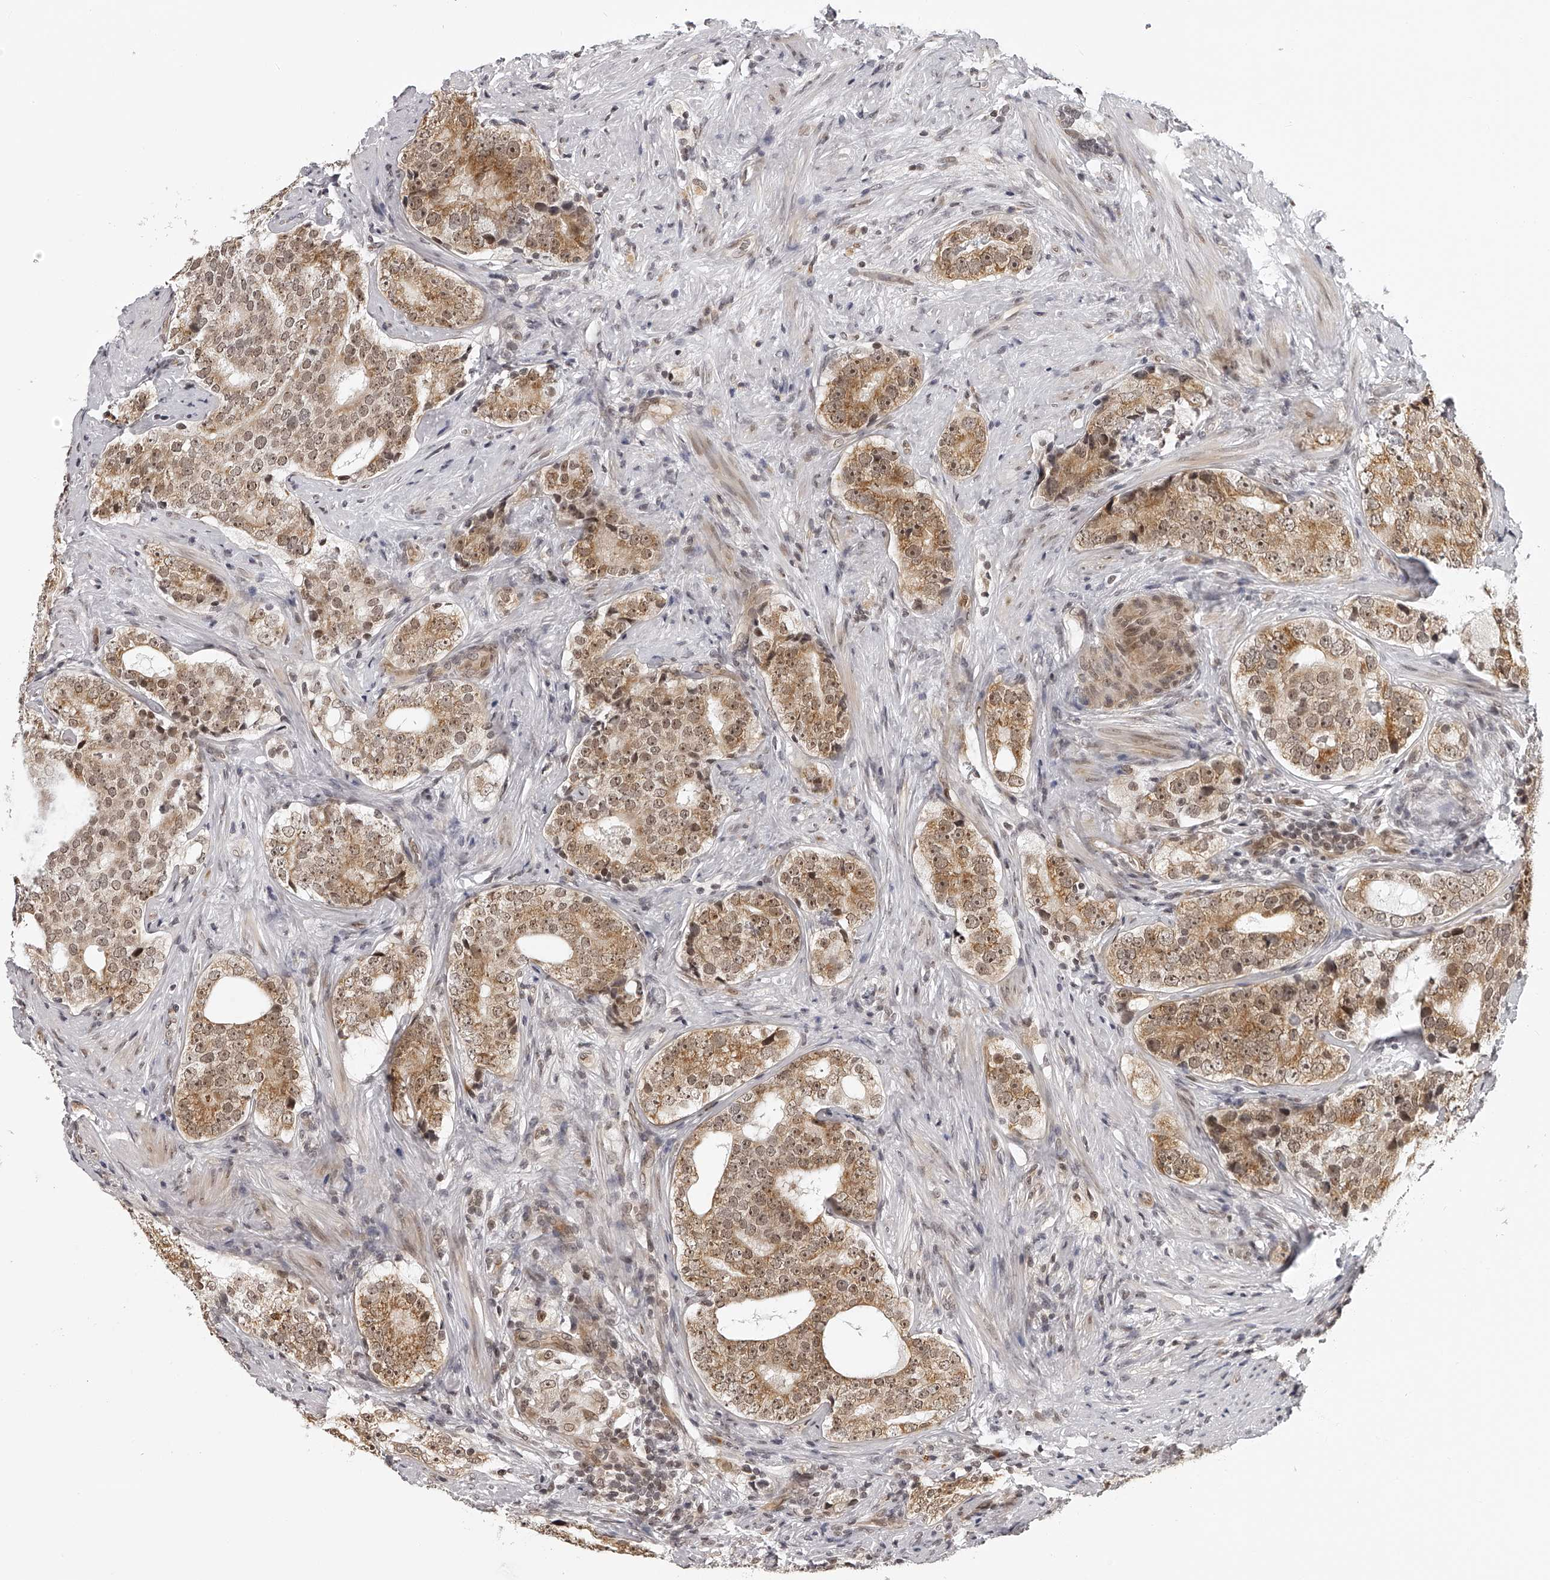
{"staining": {"intensity": "moderate", "quantity": ">75%", "location": "cytoplasmic/membranous,nuclear"}, "tissue": "prostate cancer", "cell_type": "Tumor cells", "image_type": "cancer", "snomed": [{"axis": "morphology", "description": "Adenocarcinoma, High grade"}, {"axis": "topography", "description": "Prostate"}], "caption": "Brown immunohistochemical staining in prostate cancer displays moderate cytoplasmic/membranous and nuclear positivity in approximately >75% of tumor cells.", "gene": "ODF2L", "patient": {"sex": "male", "age": 56}}